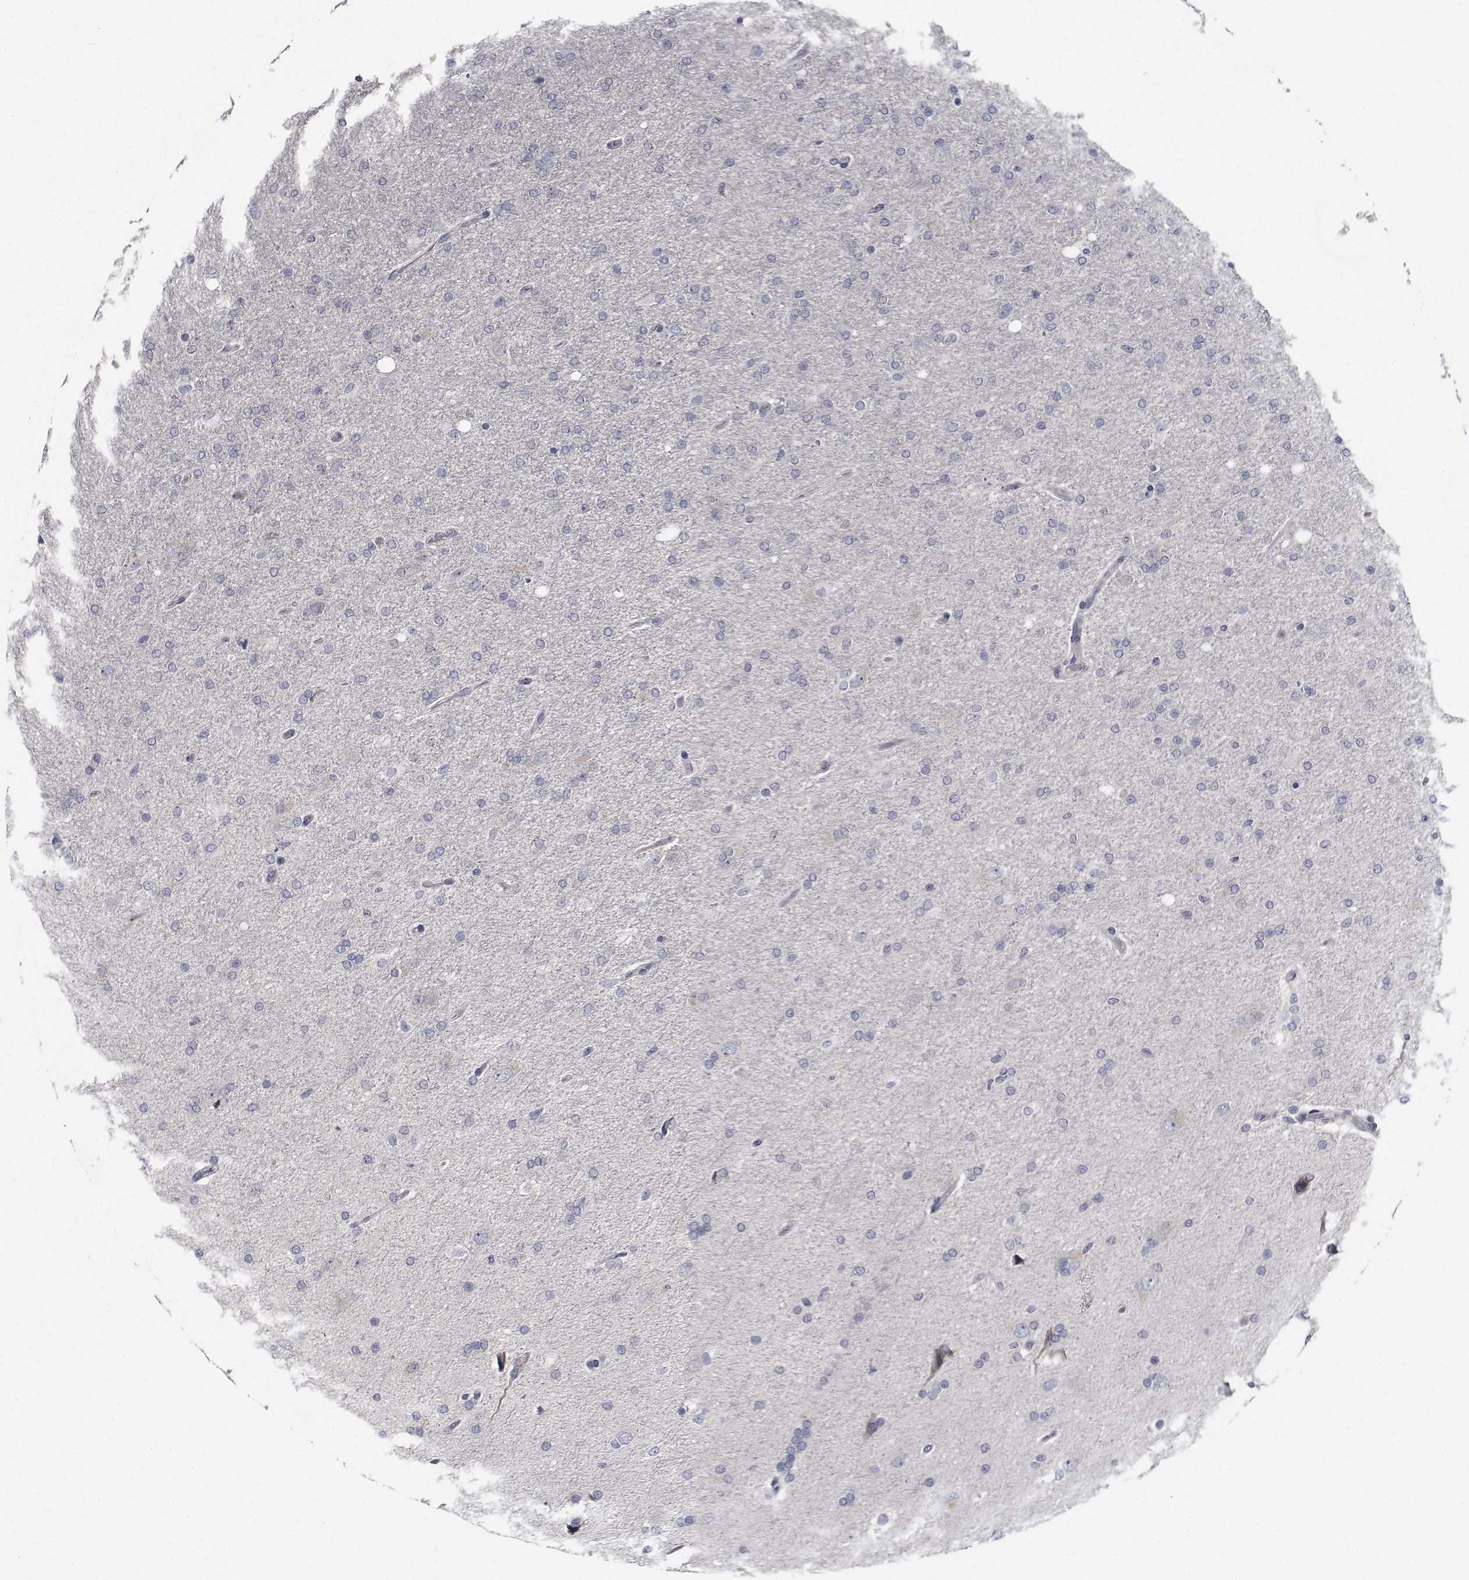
{"staining": {"intensity": "negative", "quantity": "none", "location": "none"}, "tissue": "glioma", "cell_type": "Tumor cells", "image_type": "cancer", "snomed": [{"axis": "morphology", "description": "Glioma, malignant, High grade"}, {"axis": "topography", "description": "Cerebral cortex"}], "caption": "High power microscopy histopathology image of an IHC photomicrograph of glioma, revealing no significant expression in tumor cells.", "gene": "NVL", "patient": {"sex": "male", "age": 70}}